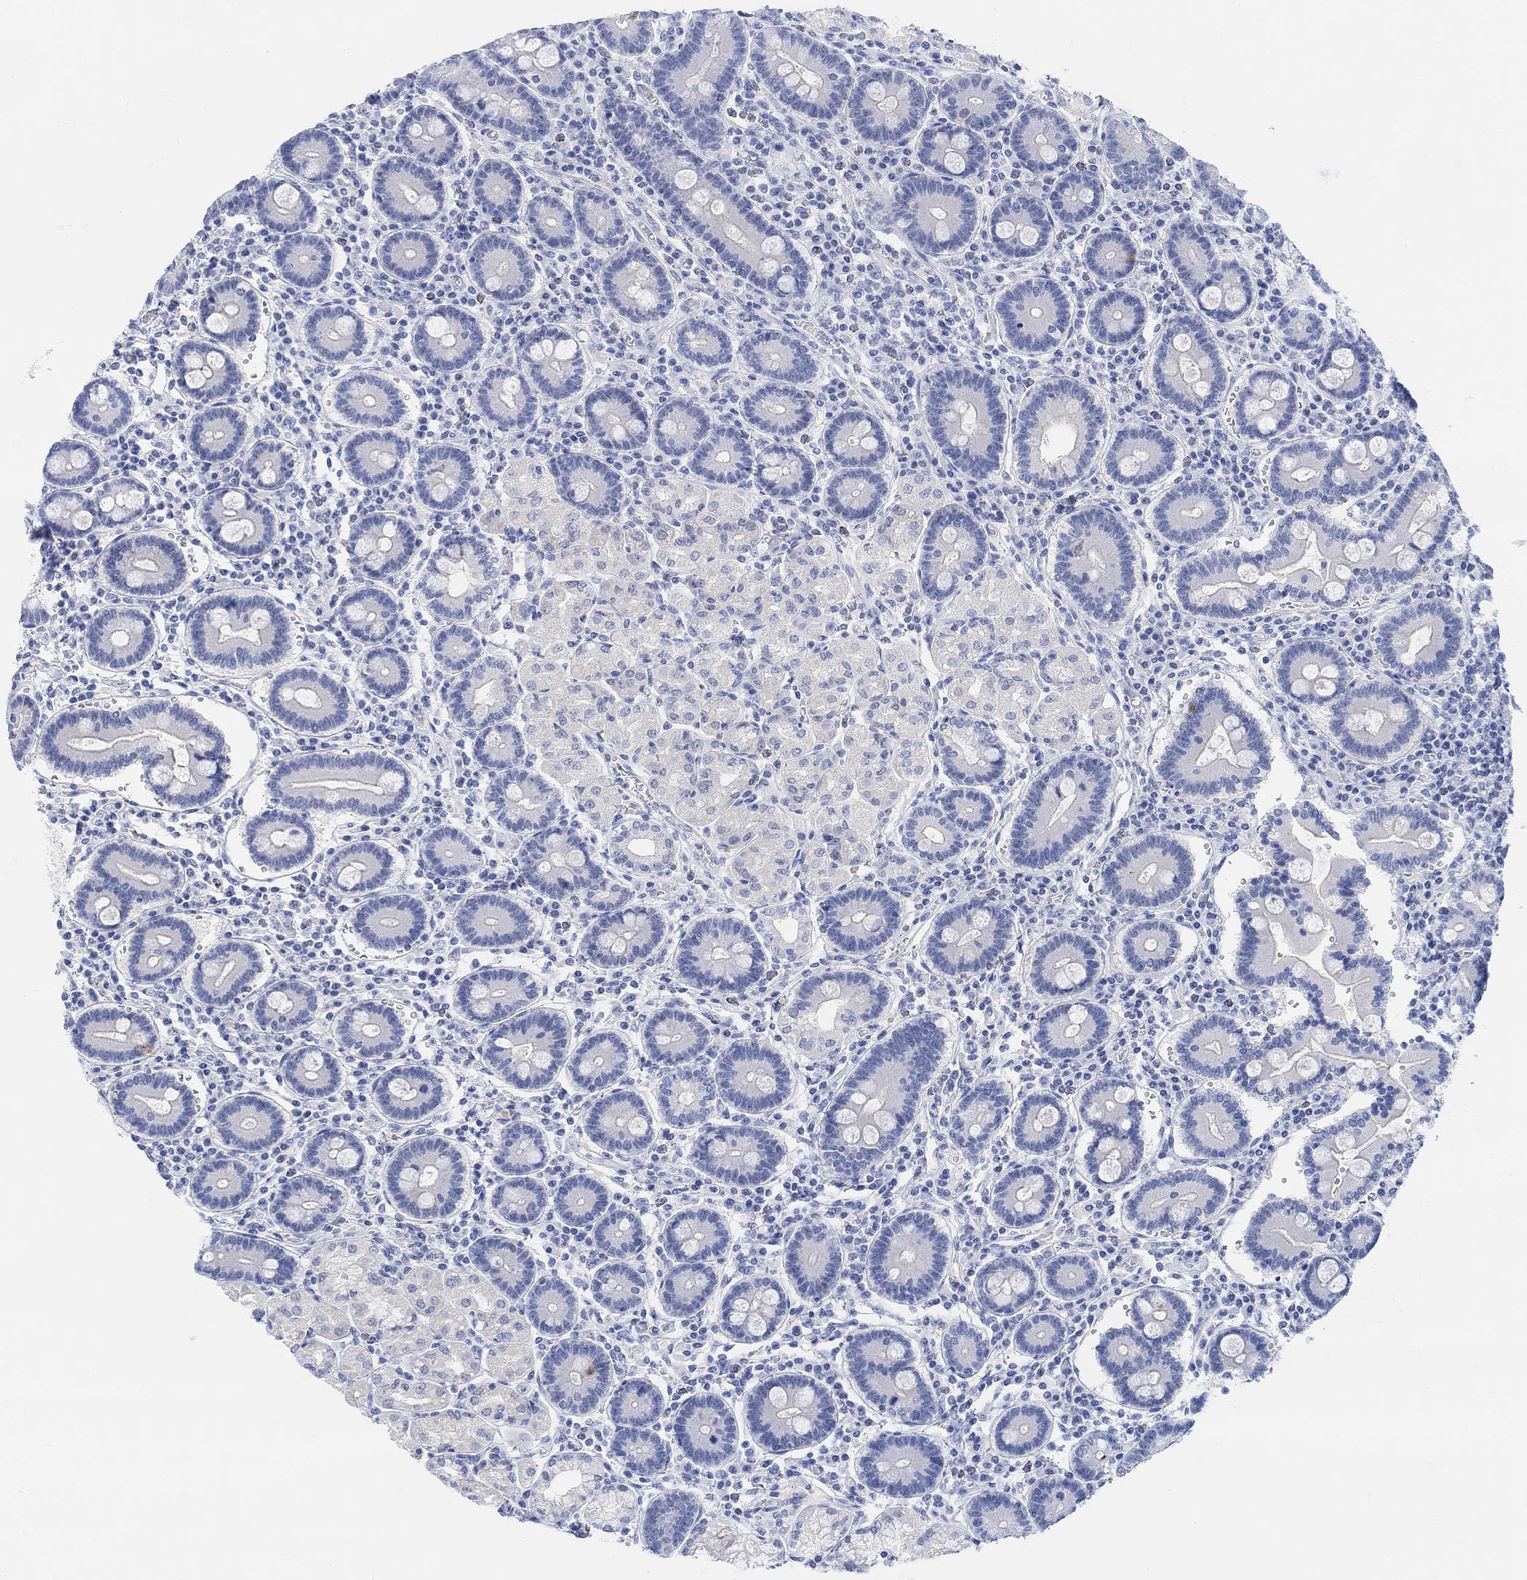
{"staining": {"intensity": "strong", "quantity": "<25%", "location": "cytoplasmic/membranous"}, "tissue": "duodenum", "cell_type": "Glandular cells", "image_type": "normal", "snomed": [{"axis": "morphology", "description": "Normal tissue, NOS"}, {"axis": "topography", "description": "Duodenum"}], "caption": "About <25% of glandular cells in unremarkable human duodenum exhibit strong cytoplasmic/membranous protein positivity as visualized by brown immunohistochemical staining.", "gene": "ENO4", "patient": {"sex": "female", "age": 62}}